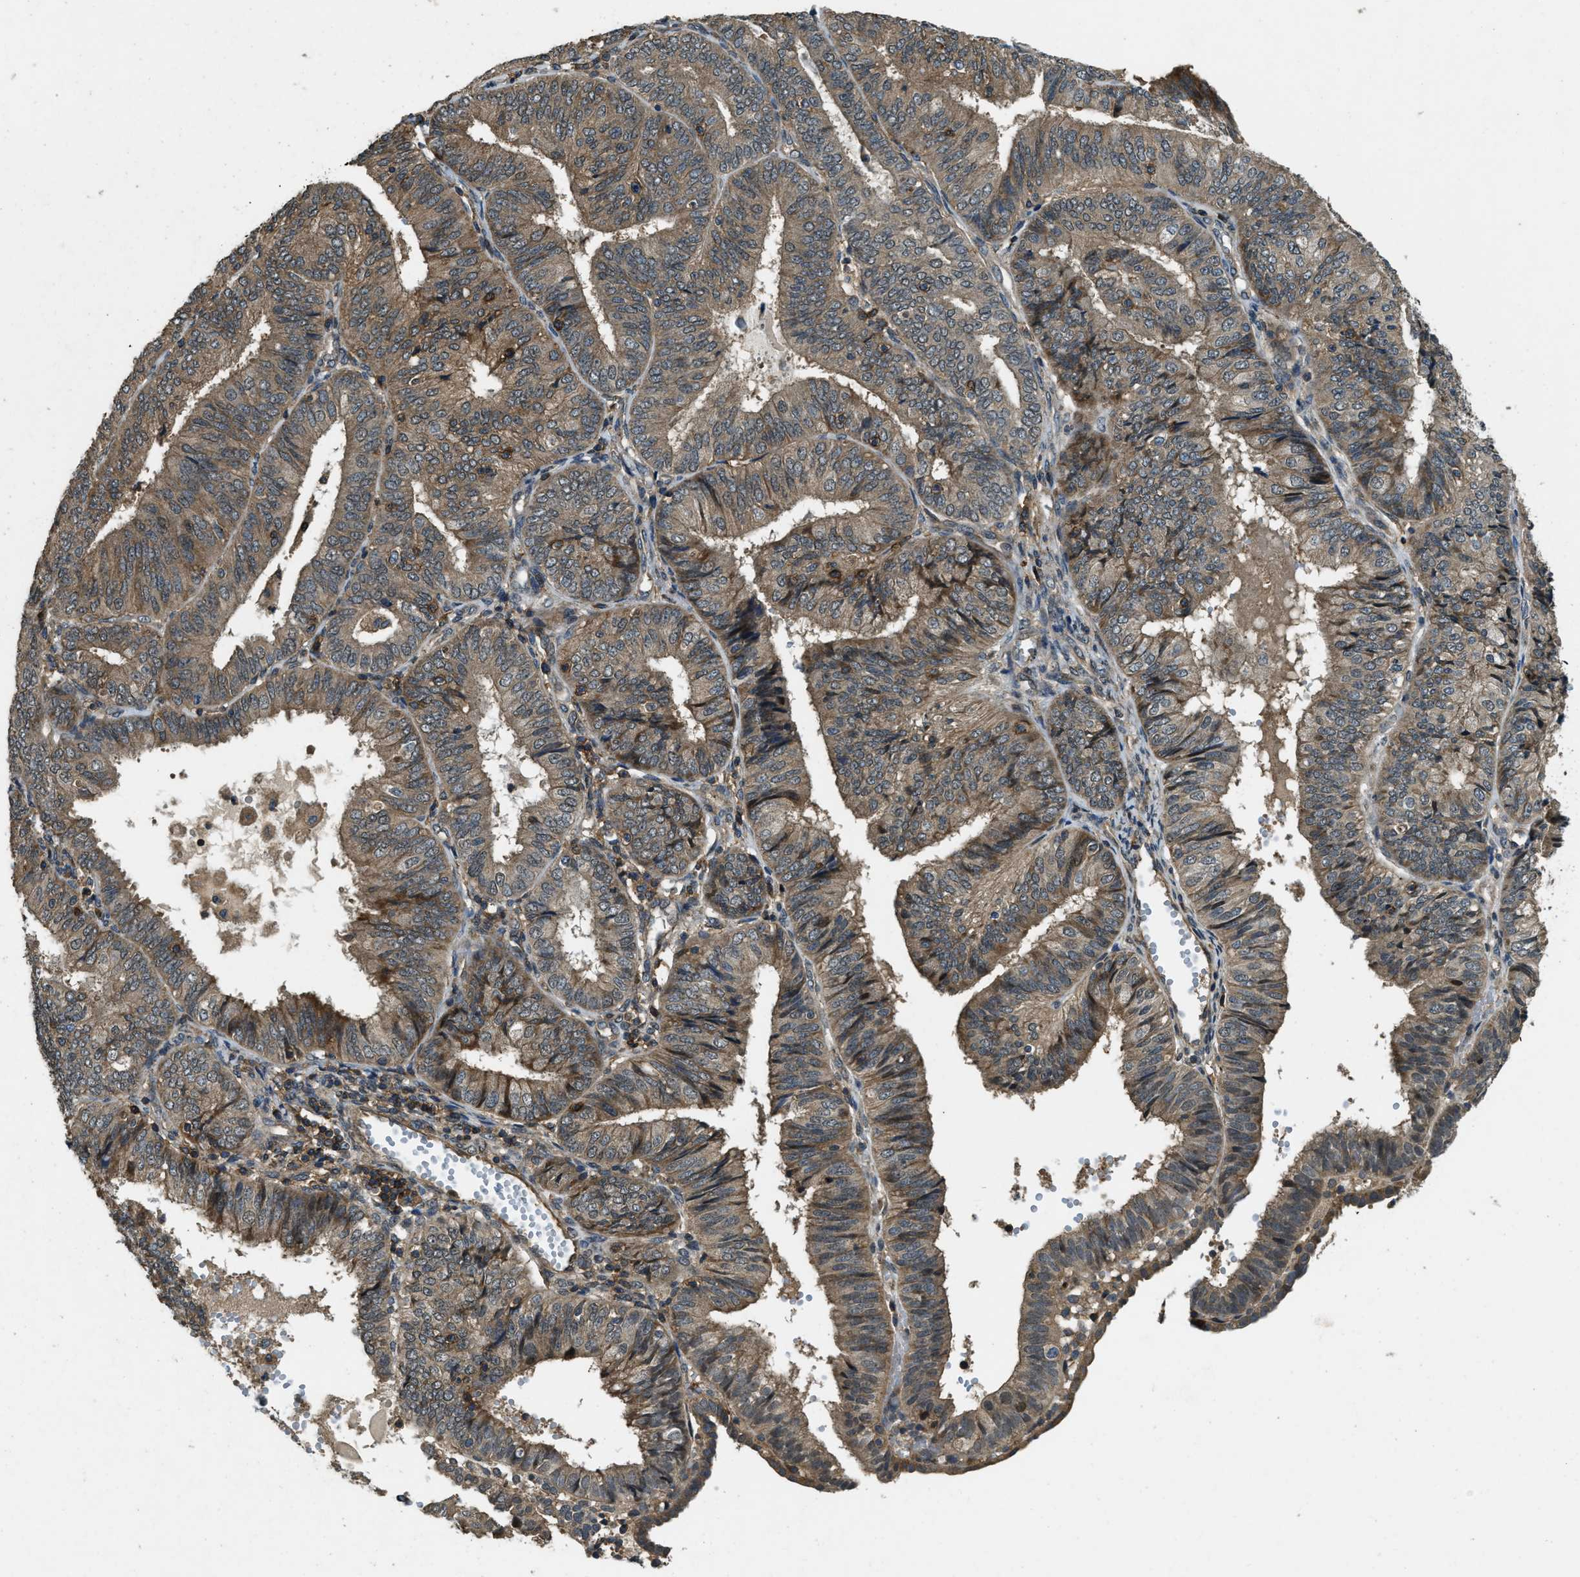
{"staining": {"intensity": "weak", "quantity": ">75%", "location": "cytoplasmic/membranous"}, "tissue": "endometrial cancer", "cell_type": "Tumor cells", "image_type": "cancer", "snomed": [{"axis": "morphology", "description": "Adenocarcinoma, NOS"}, {"axis": "topography", "description": "Endometrium"}], "caption": "IHC staining of endometrial cancer, which shows low levels of weak cytoplasmic/membranous positivity in approximately >75% of tumor cells indicating weak cytoplasmic/membranous protein positivity. The staining was performed using DAB (3,3'-diaminobenzidine) (brown) for protein detection and nuclei were counterstained in hematoxylin (blue).", "gene": "ATP8B1", "patient": {"sex": "female", "age": 58}}